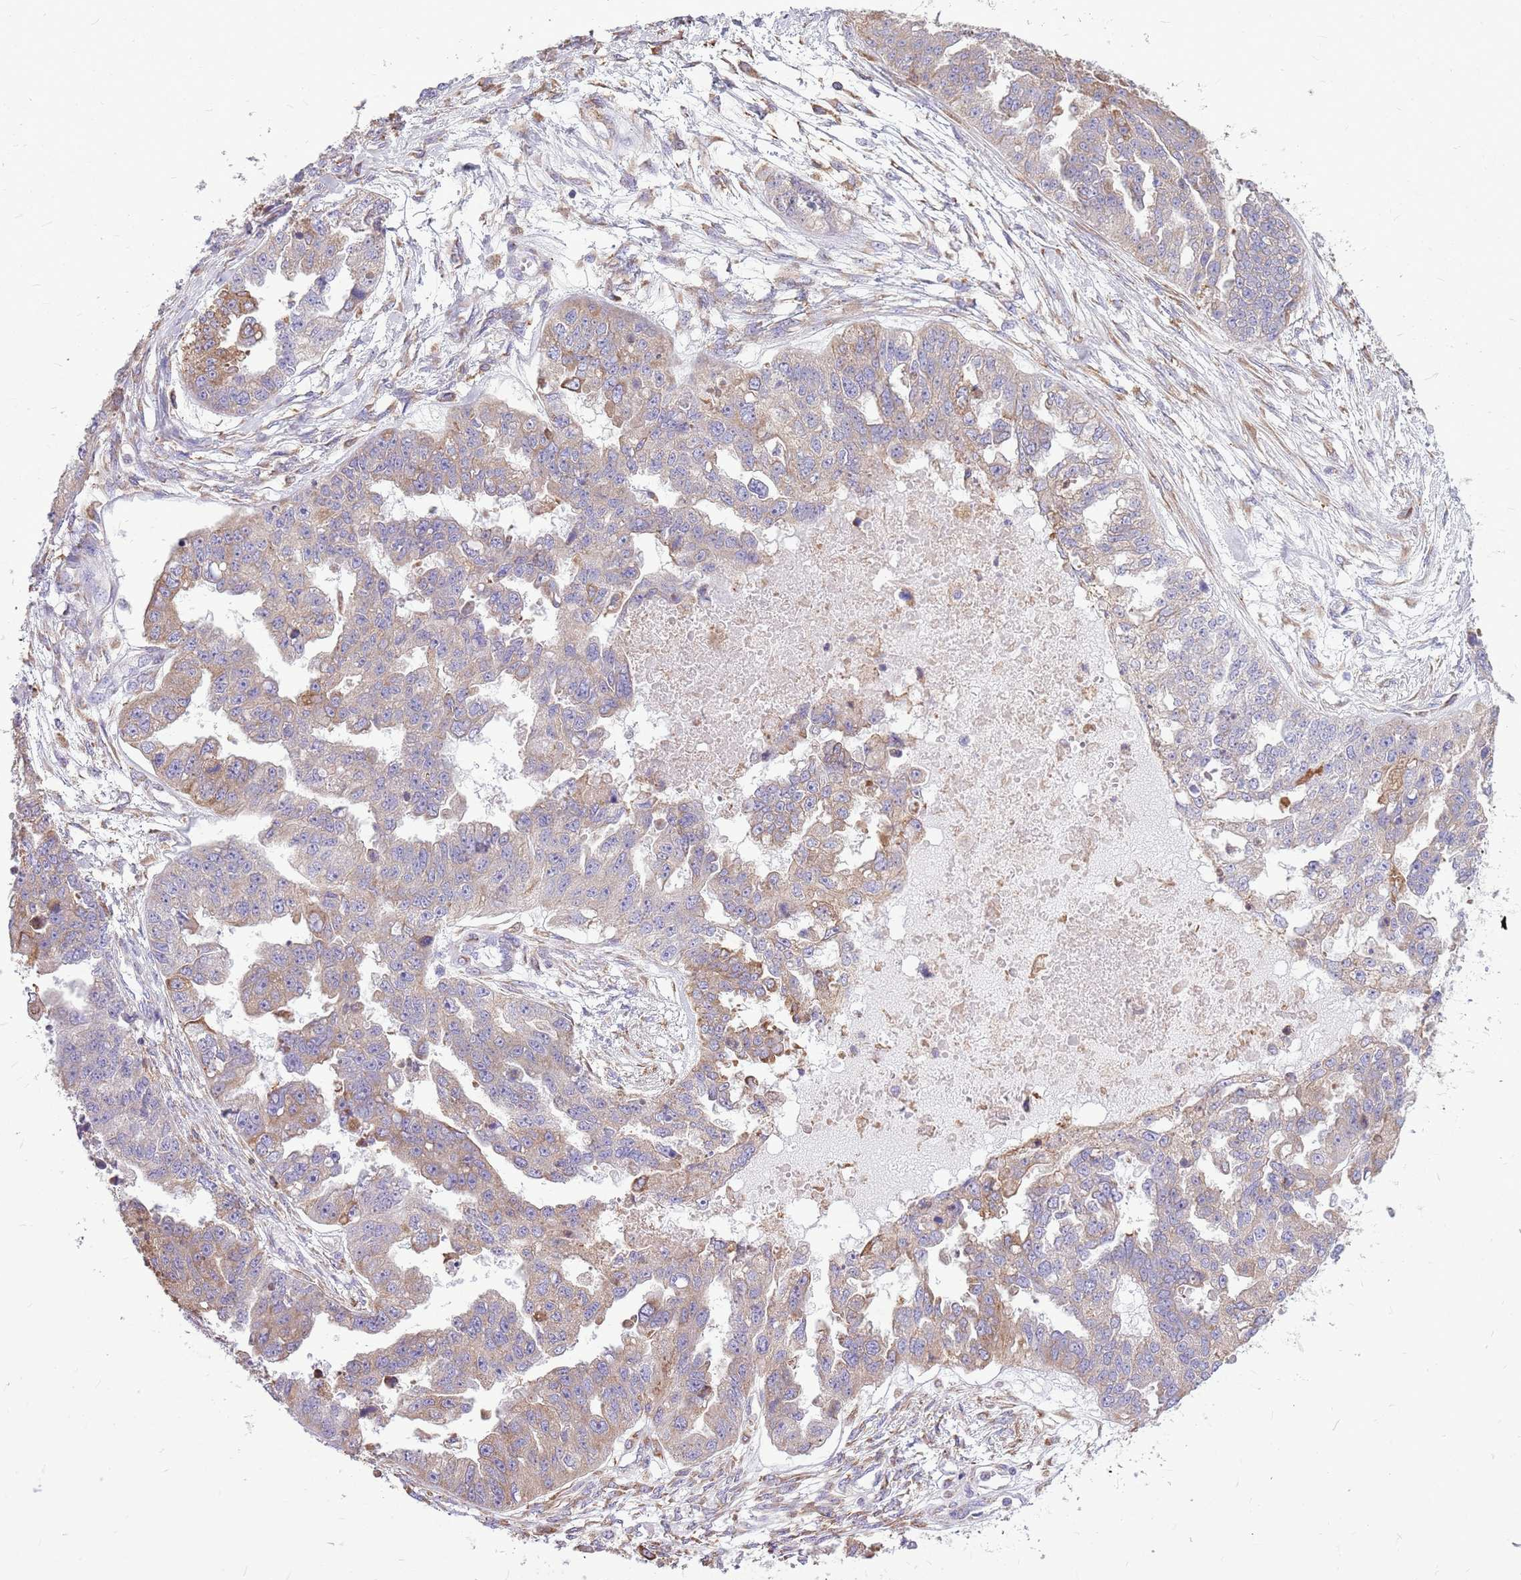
{"staining": {"intensity": "weak", "quantity": "25%-75%", "location": "cytoplasmic/membranous"}, "tissue": "ovarian cancer", "cell_type": "Tumor cells", "image_type": "cancer", "snomed": [{"axis": "morphology", "description": "Cystadenocarcinoma, serous, NOS"}, {"axis": "topography", "description": "Ovary"}], "caption": "Human ovarian cancer (serous cystadenocarcinoma) stained with a brown dye displays weak cytoplasmic/membranous positive staining in about 25%-75% of tumor cells.", "gene": "KCTD19", "patient": {"sex": "female", "age": 58}}